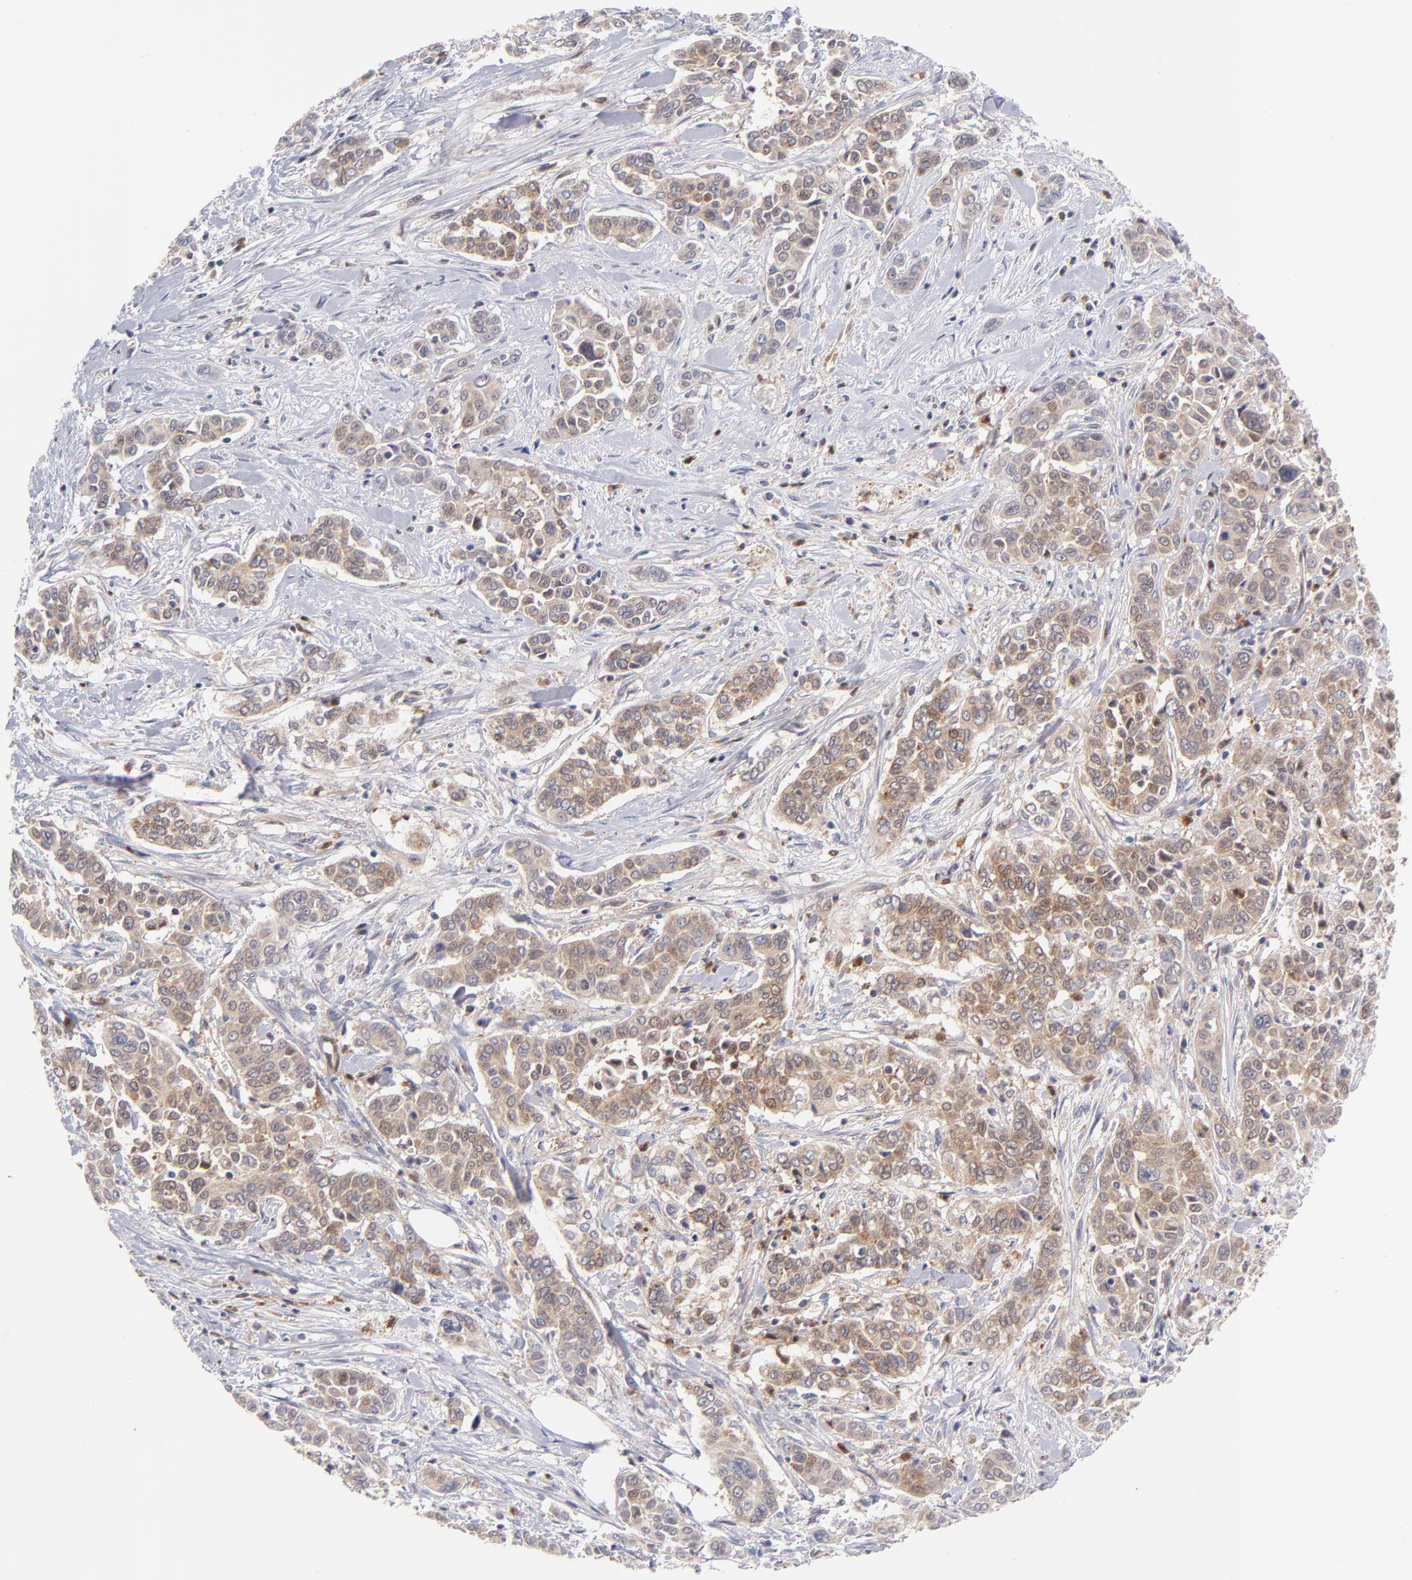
{"staining": {"intensity": "weak", "quantity": ">75%", "location": "cytoplasmic/membranous"}, "tissue": "pancreatic cancer", "cell_type": "Tumor cells", "image_type": "cancer", "snomed": [{"axis": "morphology", "description": "Adenocarcinoma, NOS"}, {"axis": "topography", "description": "Pancreas"}], "caption": "High-power microscopy captured an IHC histopathology image of adenocarcinoma (pancreatic), revealing weak cytoplasmic/membranous staining in about >75% of tumor cells. Nuclei are stained in blue.", "gene": "BID", "patient": {"sex": "female", "age": 52}}